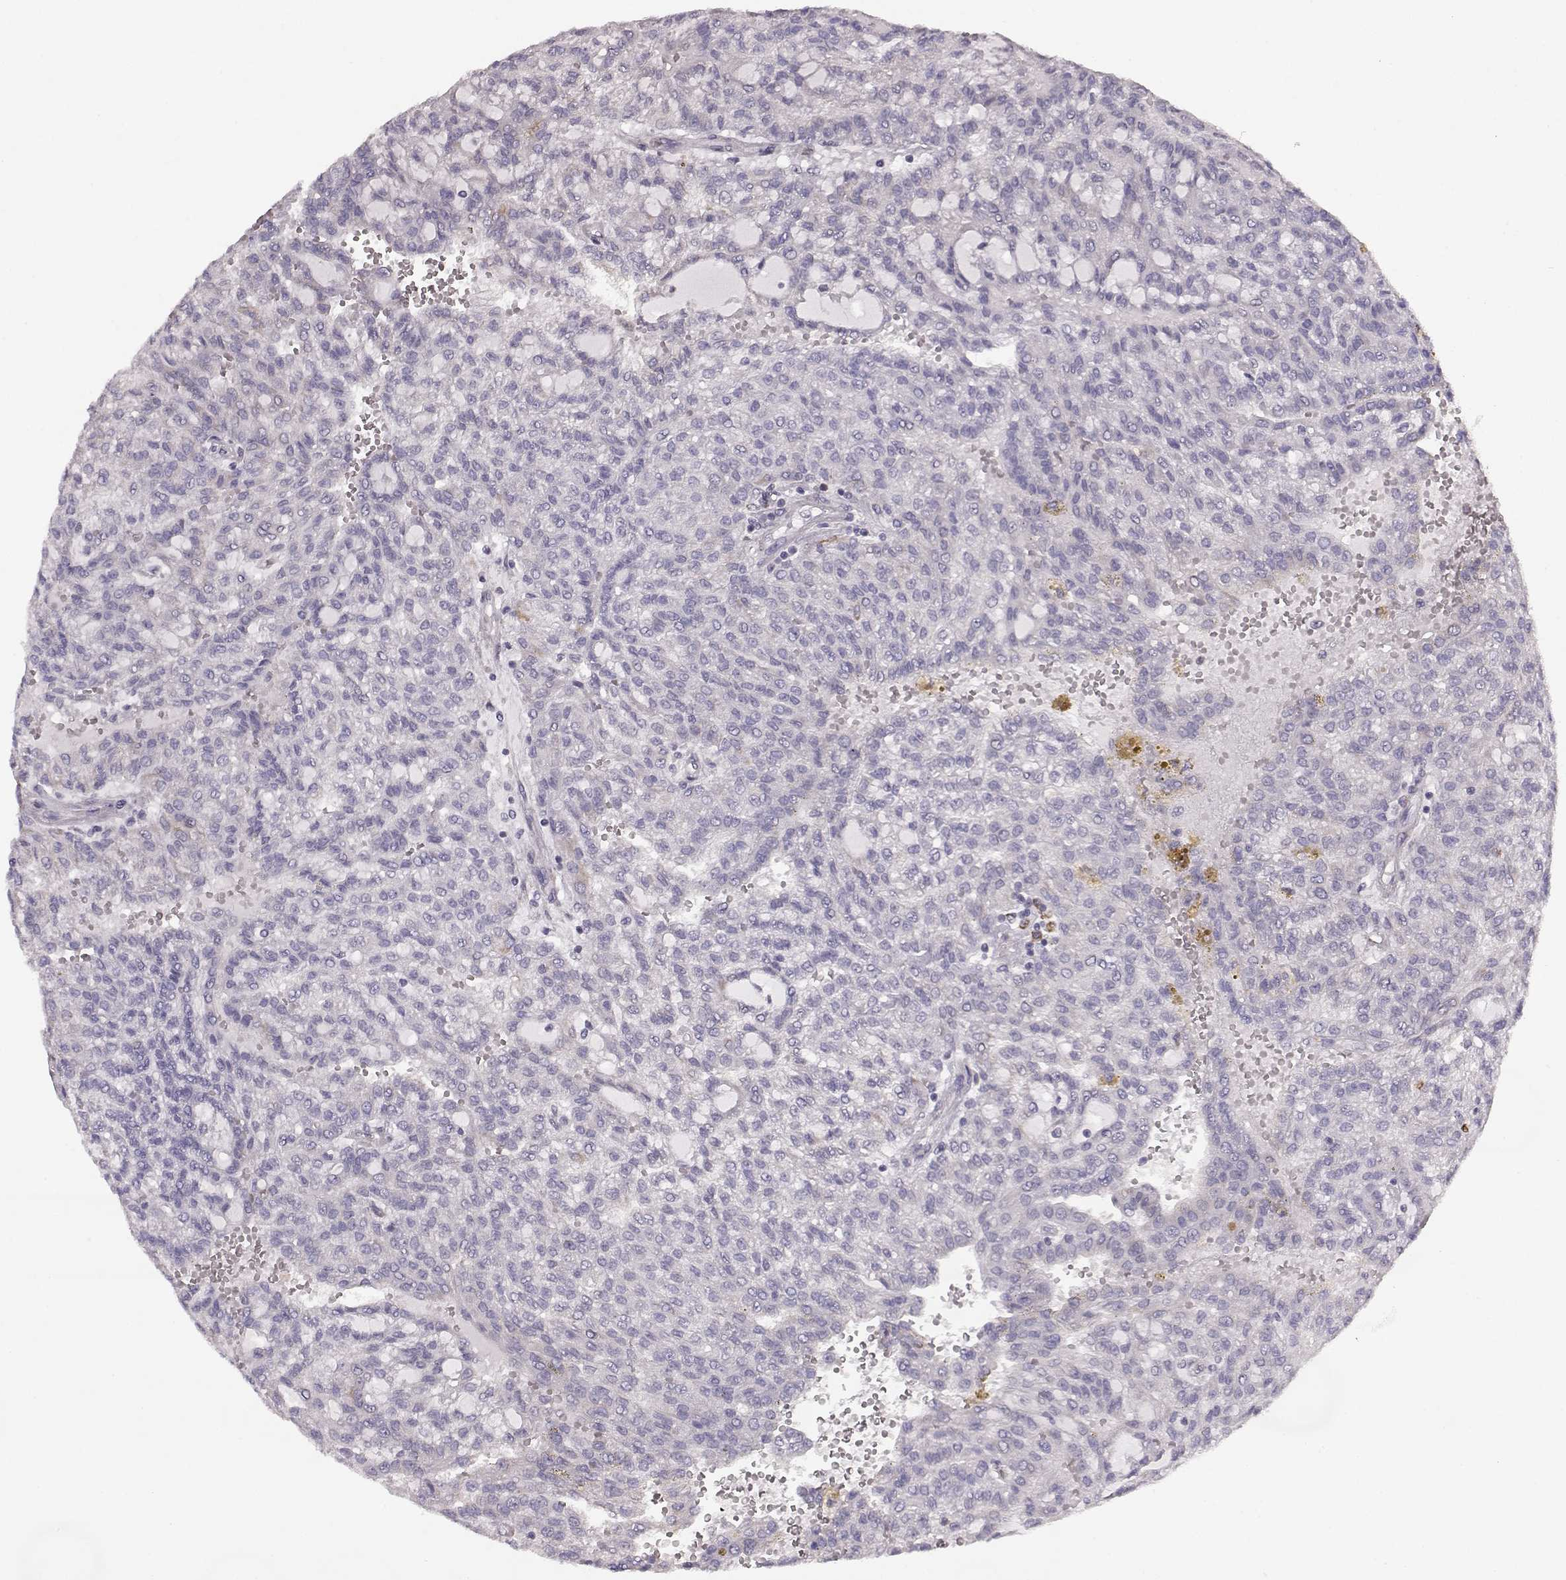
{"staining": {"intensity": "negative", "quantity": "none", "location": "none"}, "tissue": "renal cancer", "cell_type": "Tumor cells", "image_type": "cancer", "snomed": [{"axis": "morphology", "description": "Adenocarcinoma, NOS"}, {"axis": "topography", "description": "Kidney"}], "caption": "Micrograph shows no protein staining in tumor cells of renal cancer tissue.", "gene": "ELOVL5", "patient": {"sex": "male", "age": 63}}